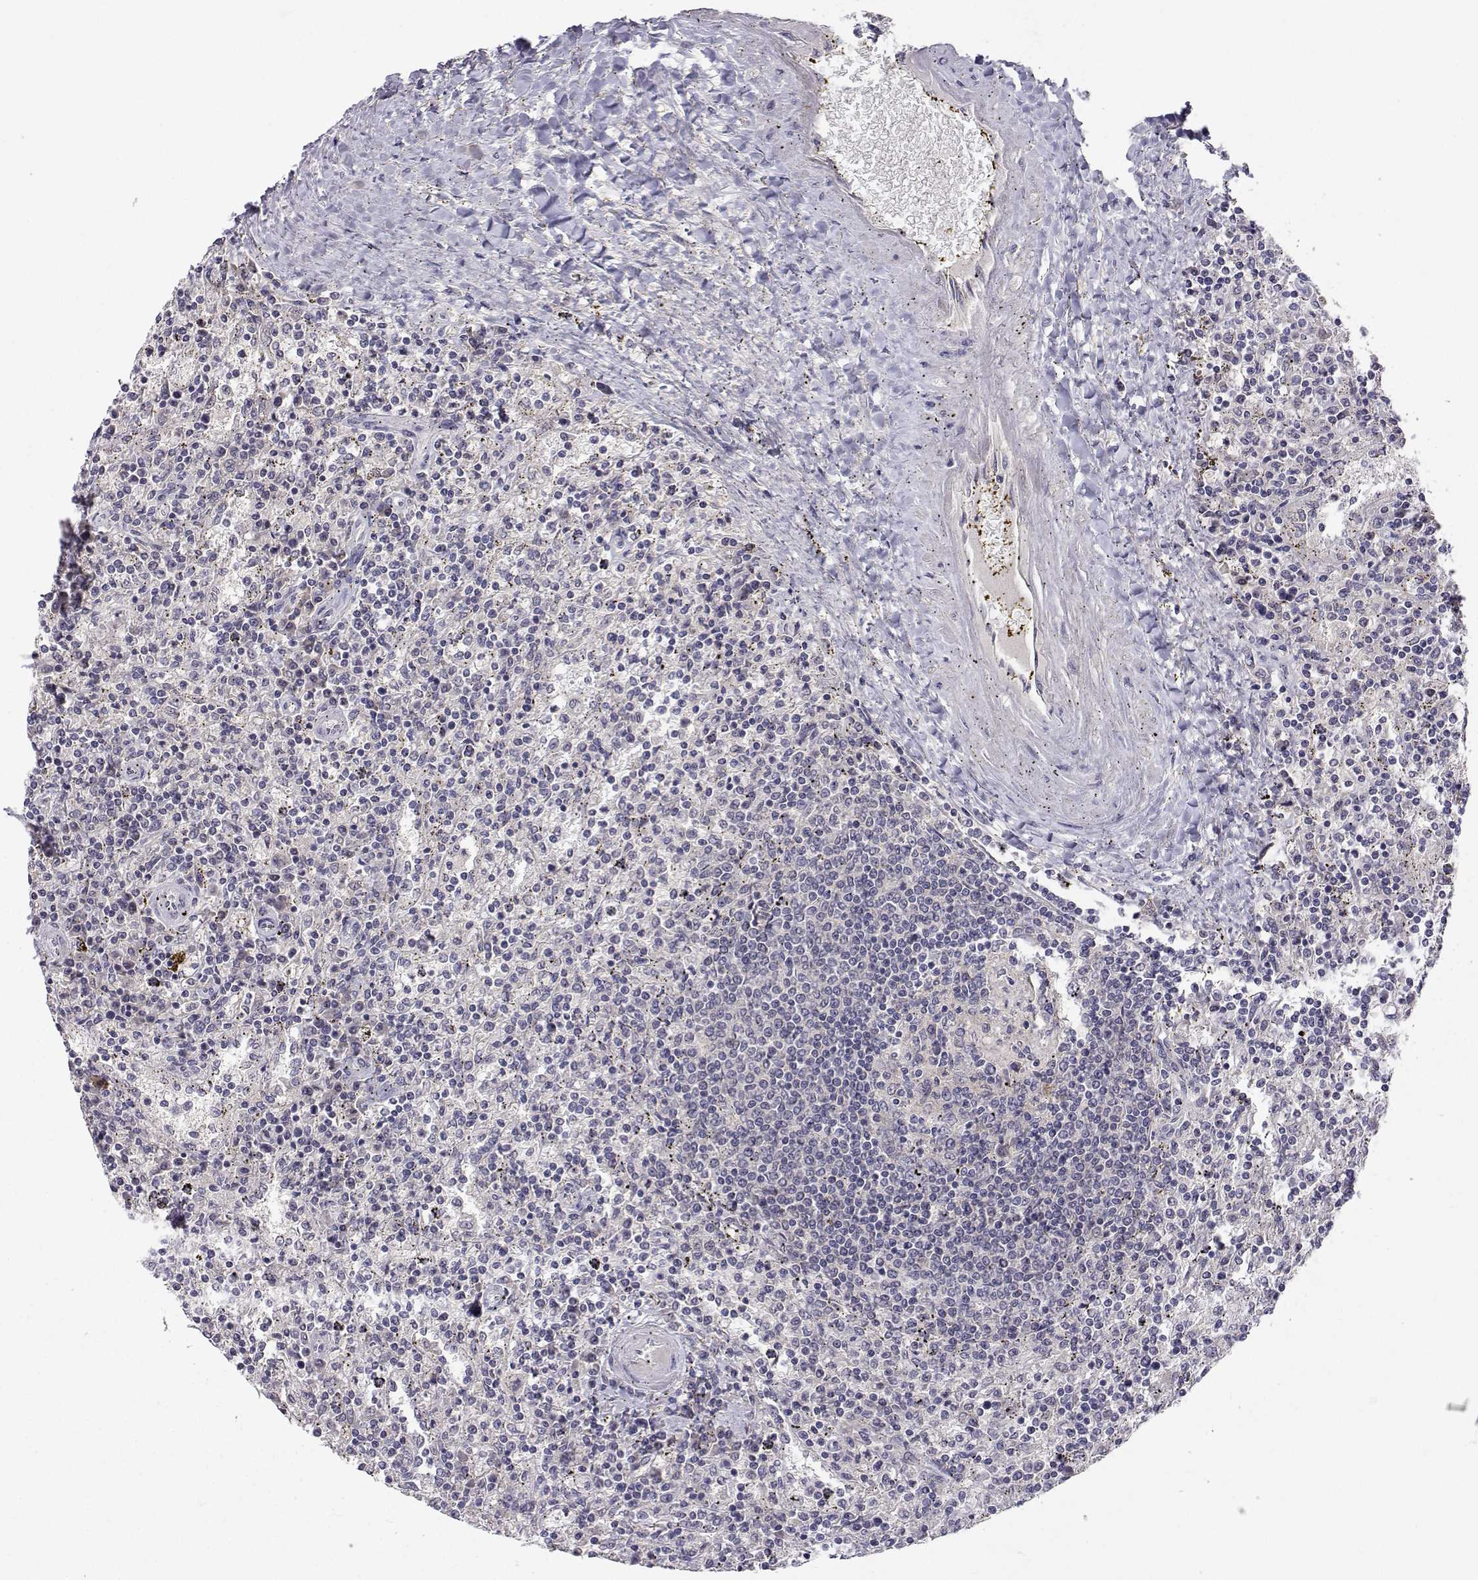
{"staining": {"intensity": "negative", "quantity": "none", "location": "none"}, "tissue": "lymphoma", "cell_type": "Tumor cells", "image_type": "cancer", "snomed": [{"axis": "morphology", "description": "Malignant lymphoma, non-Hodgkin's type, Low grade"}, {"axis": "topography", "description": "Spleen"}], "caption": "High magnification brightfield microscopy of lymphoma stained with DAB (brown) and counterstained with hematoxylin (blue): tumor cells show no significant staining.", "gene": "SLC6A3", "patient": {"sex": "male", "age": 62}}